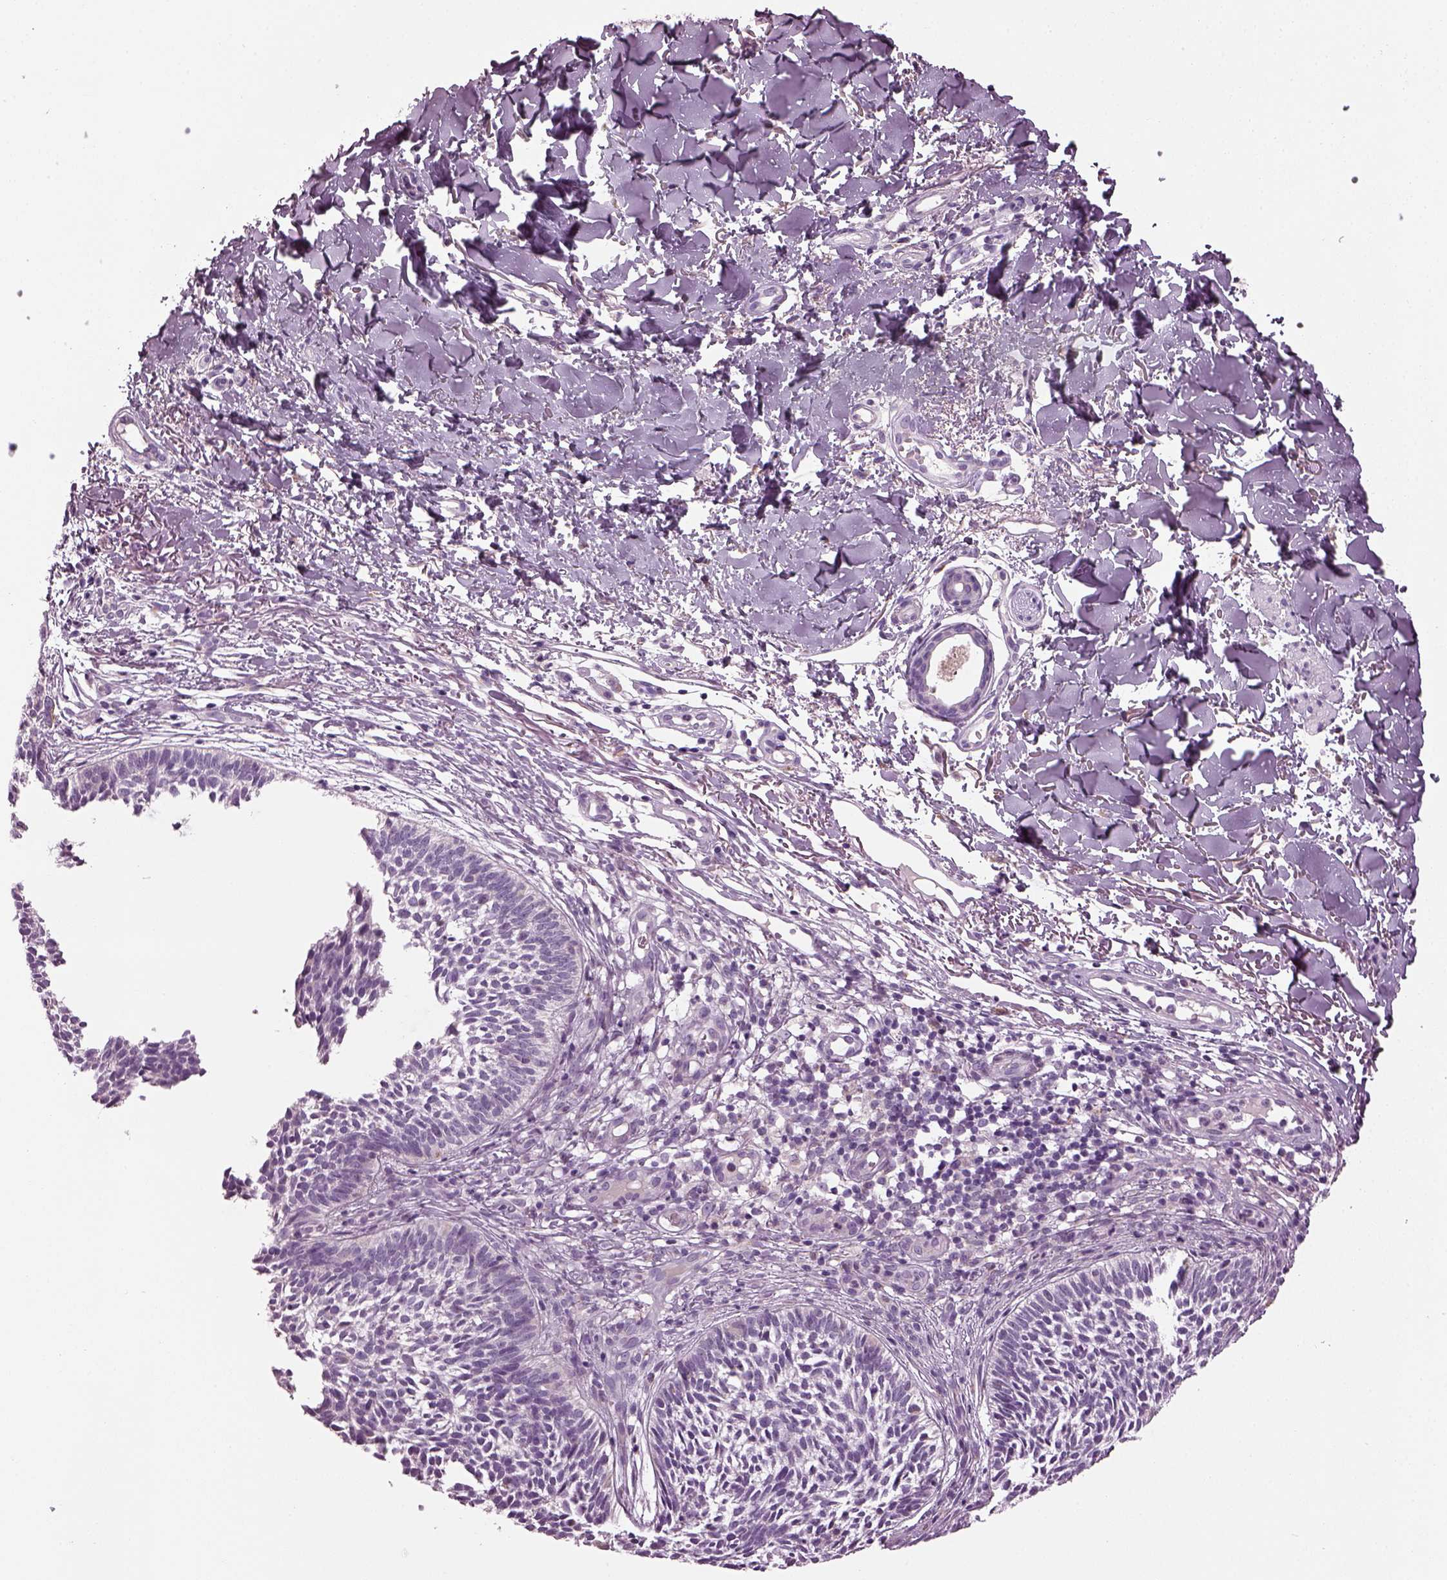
{"staining": {"intensity": "negative", "quantity": "none", "location": "none"}, "tissue": "skin cancer", "cell_type": "Tumor cells", "image_type": "cancer", "snomed": [{"axis": "morphology", "description": "Basal cell carcinoma"}, {"axis": "topography", "description": "Skin"}], "caption": "Micrograph shows no significant protein positivity in tumor cells of skin basal cell carcinoma. The staining was performed using DAB to visualize the protein expression in brown, while the nuclei were stained in blue with hematoxylin (Magnification: 20x).", "gene": "TMEM231", "patient": {"sex": "male", "age": 78}}